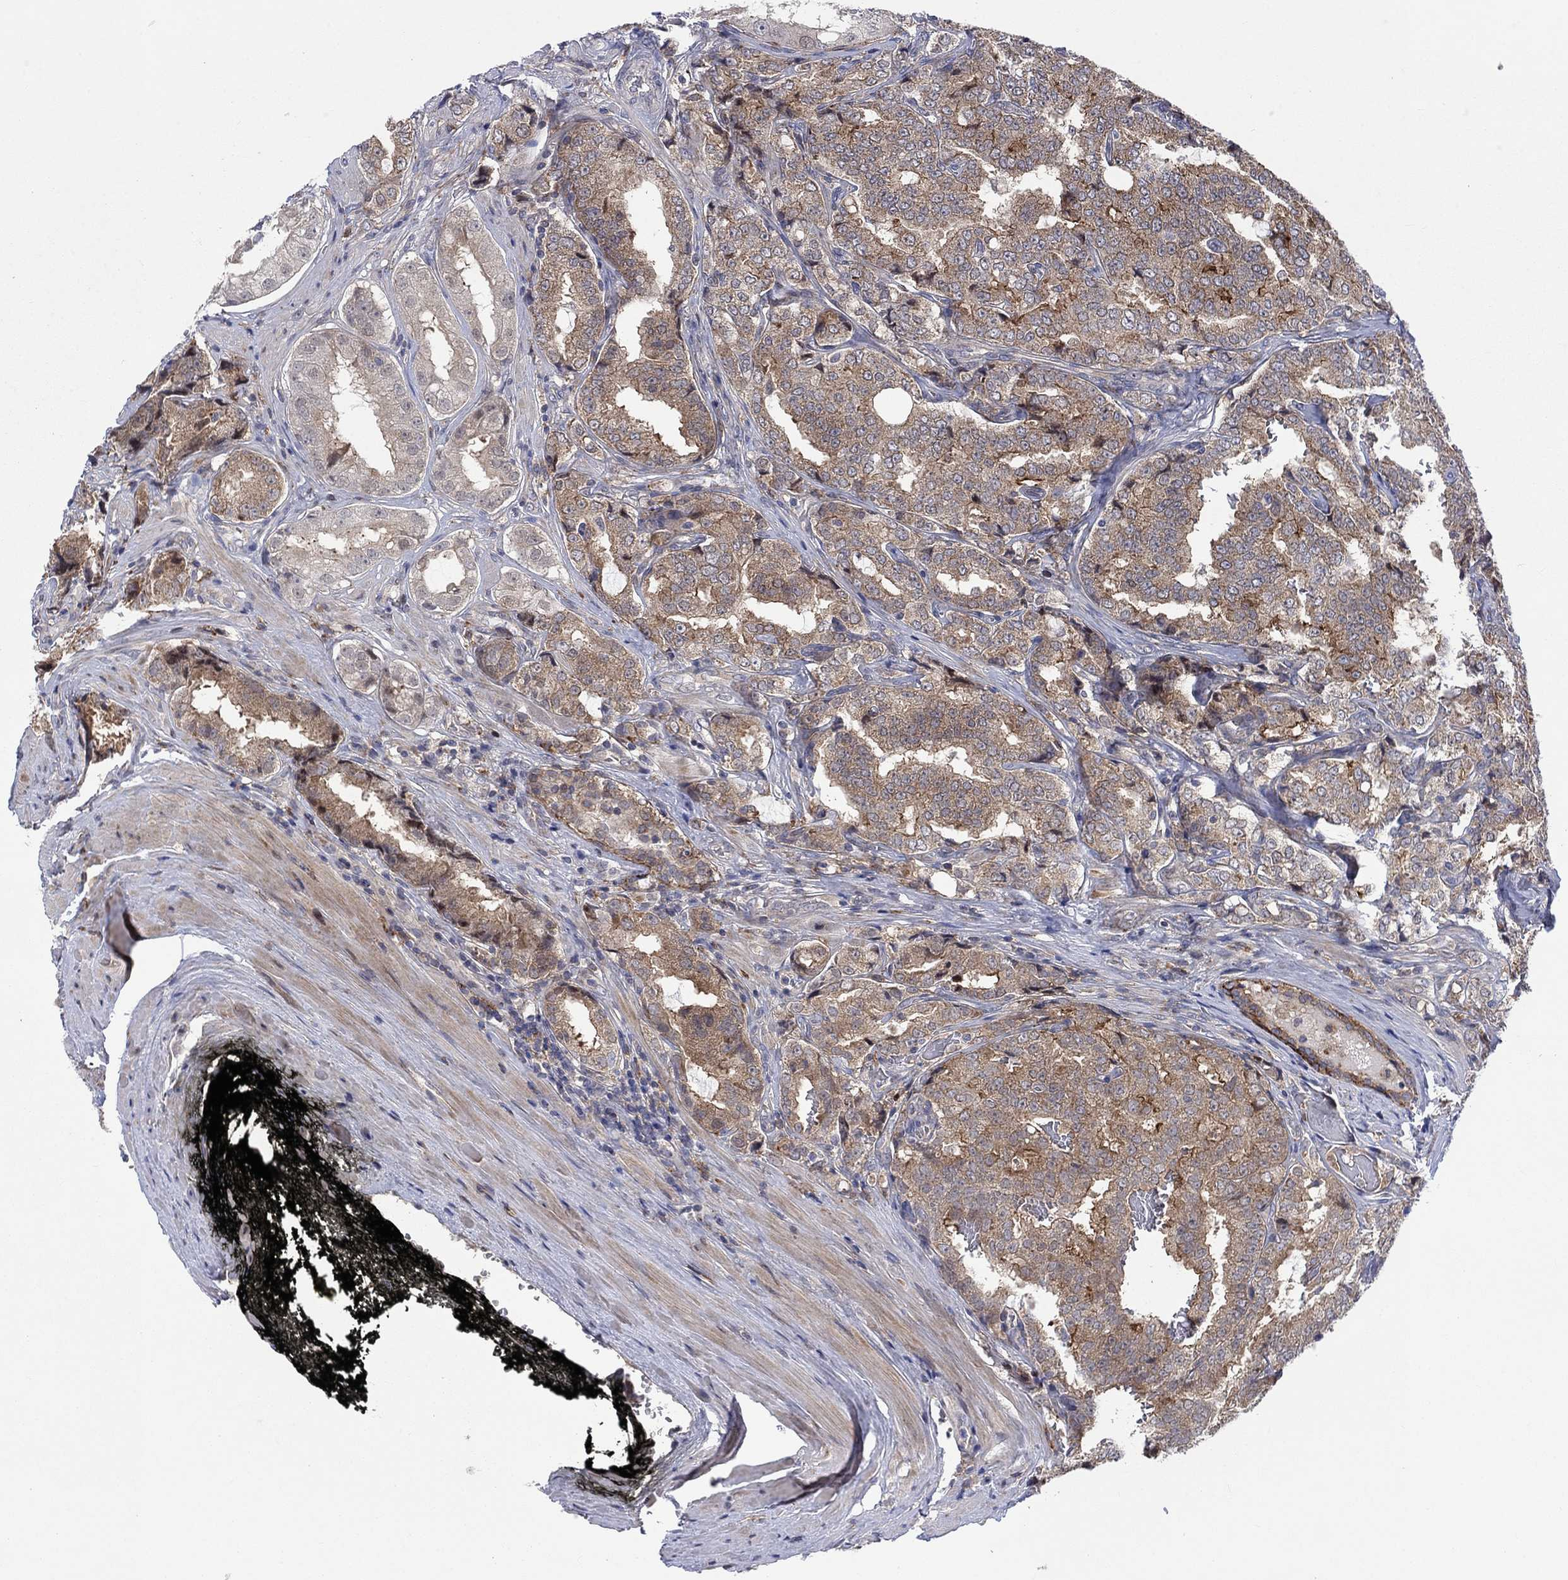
{"staining": {"intensity": "moderate", "quantity": ">75%", "location": "cytoplasmic/membranous"}, "tissue": "prostate cancer", "cell_type": "Tumor cells", "image_type": "cancer", "snomed": [{"axis": "morphology", "description": "Adenocarcinoma, NOS"}, {"axis": "topography", "description": "Prostate"}], "caption": "IHC staining of adenocarcinoma (prostate), which reveals medium levels of moderate cytoplasmic/membranous staining in about >75% of tumor cells indicating moderate cytoplasmic/membranous protein positivity. The staining was performed using DAB (brown) for protein detection and nuclei were counterstained in hematoxylin (blue).", "gene": "SLC35F2", "patient": {"sex": "male", "age": 65}}